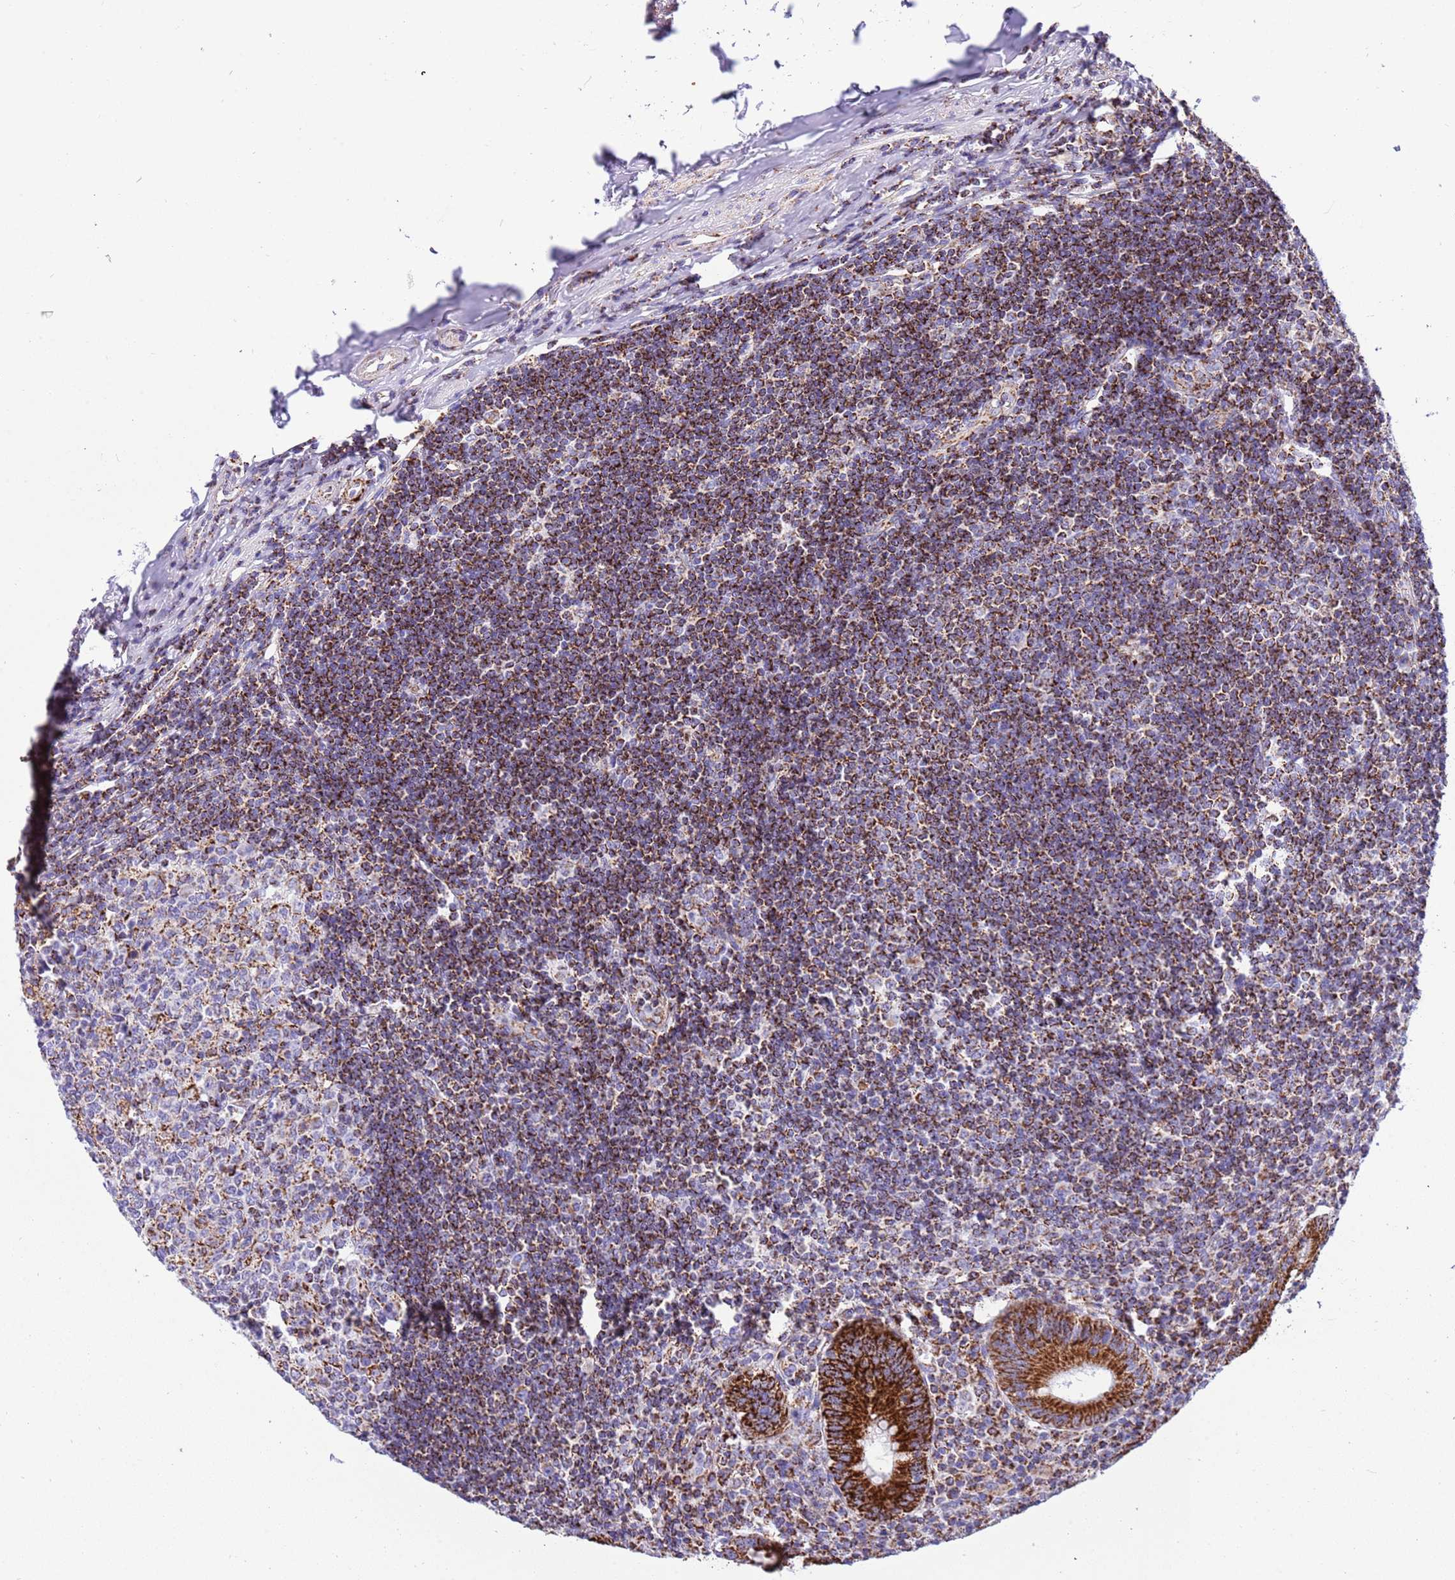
{"staining": {"intensity": "strong", "quantity": ">75%", "location": "cytoplasmic/membranous"}, "tissue": "appendix", "cell_type": "Glandular cells", "image_type": "normal", "snomed": [{"axis": "morphology", "description": "Normal tissue, NOS"}, {"axis": "topography", "description": "Appendix"}], "caption": "Glandular cells demonstrate strong cytoplasmic/membranous expression in about >75% of cells in normal appendix. (DAB IHC with brightfield microscopy, high magnification).", "gene": "SUCLG2", "patient": {"sex": "female", "age": 54}}